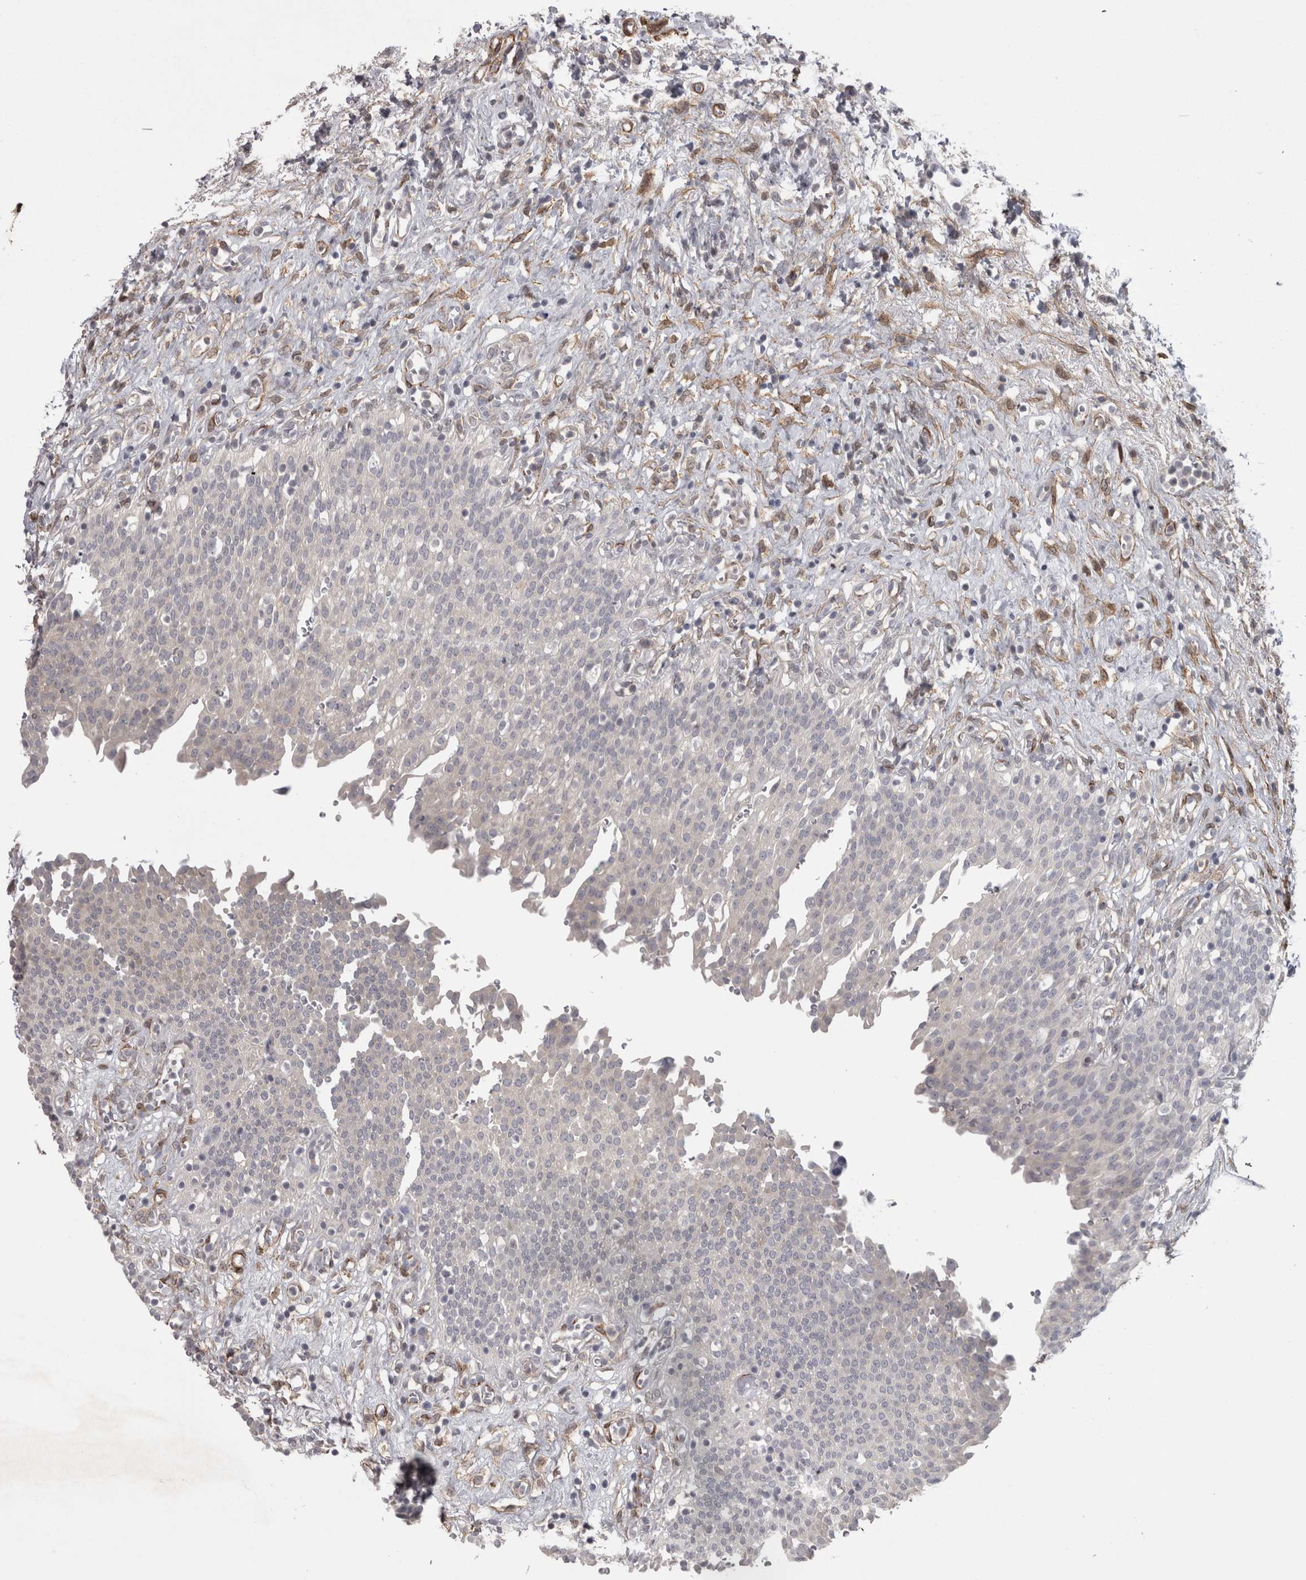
{"staining": {"intensity": "moderate", "quantity": "25%-75%", "location": "cytoplasmic/membranous"}, "tissue": "urinary bladder", "cell_type": "Urothelial cells", "image_type": "normal", "snomed": [{"axis": "morphology", "description": "Urothelial carcinoma, High grade"}, {"axis": "topography", "description": "Urinary bladder"}], "caption": "Protein analysis of unremarkable urinary bladder demonstrates moderate cytoplasmic/membranous staining in approximately 25%-75% of urothelial cells.", "gene": "PPP1R12B", "patient": {"sex": "male", "age": 46}}